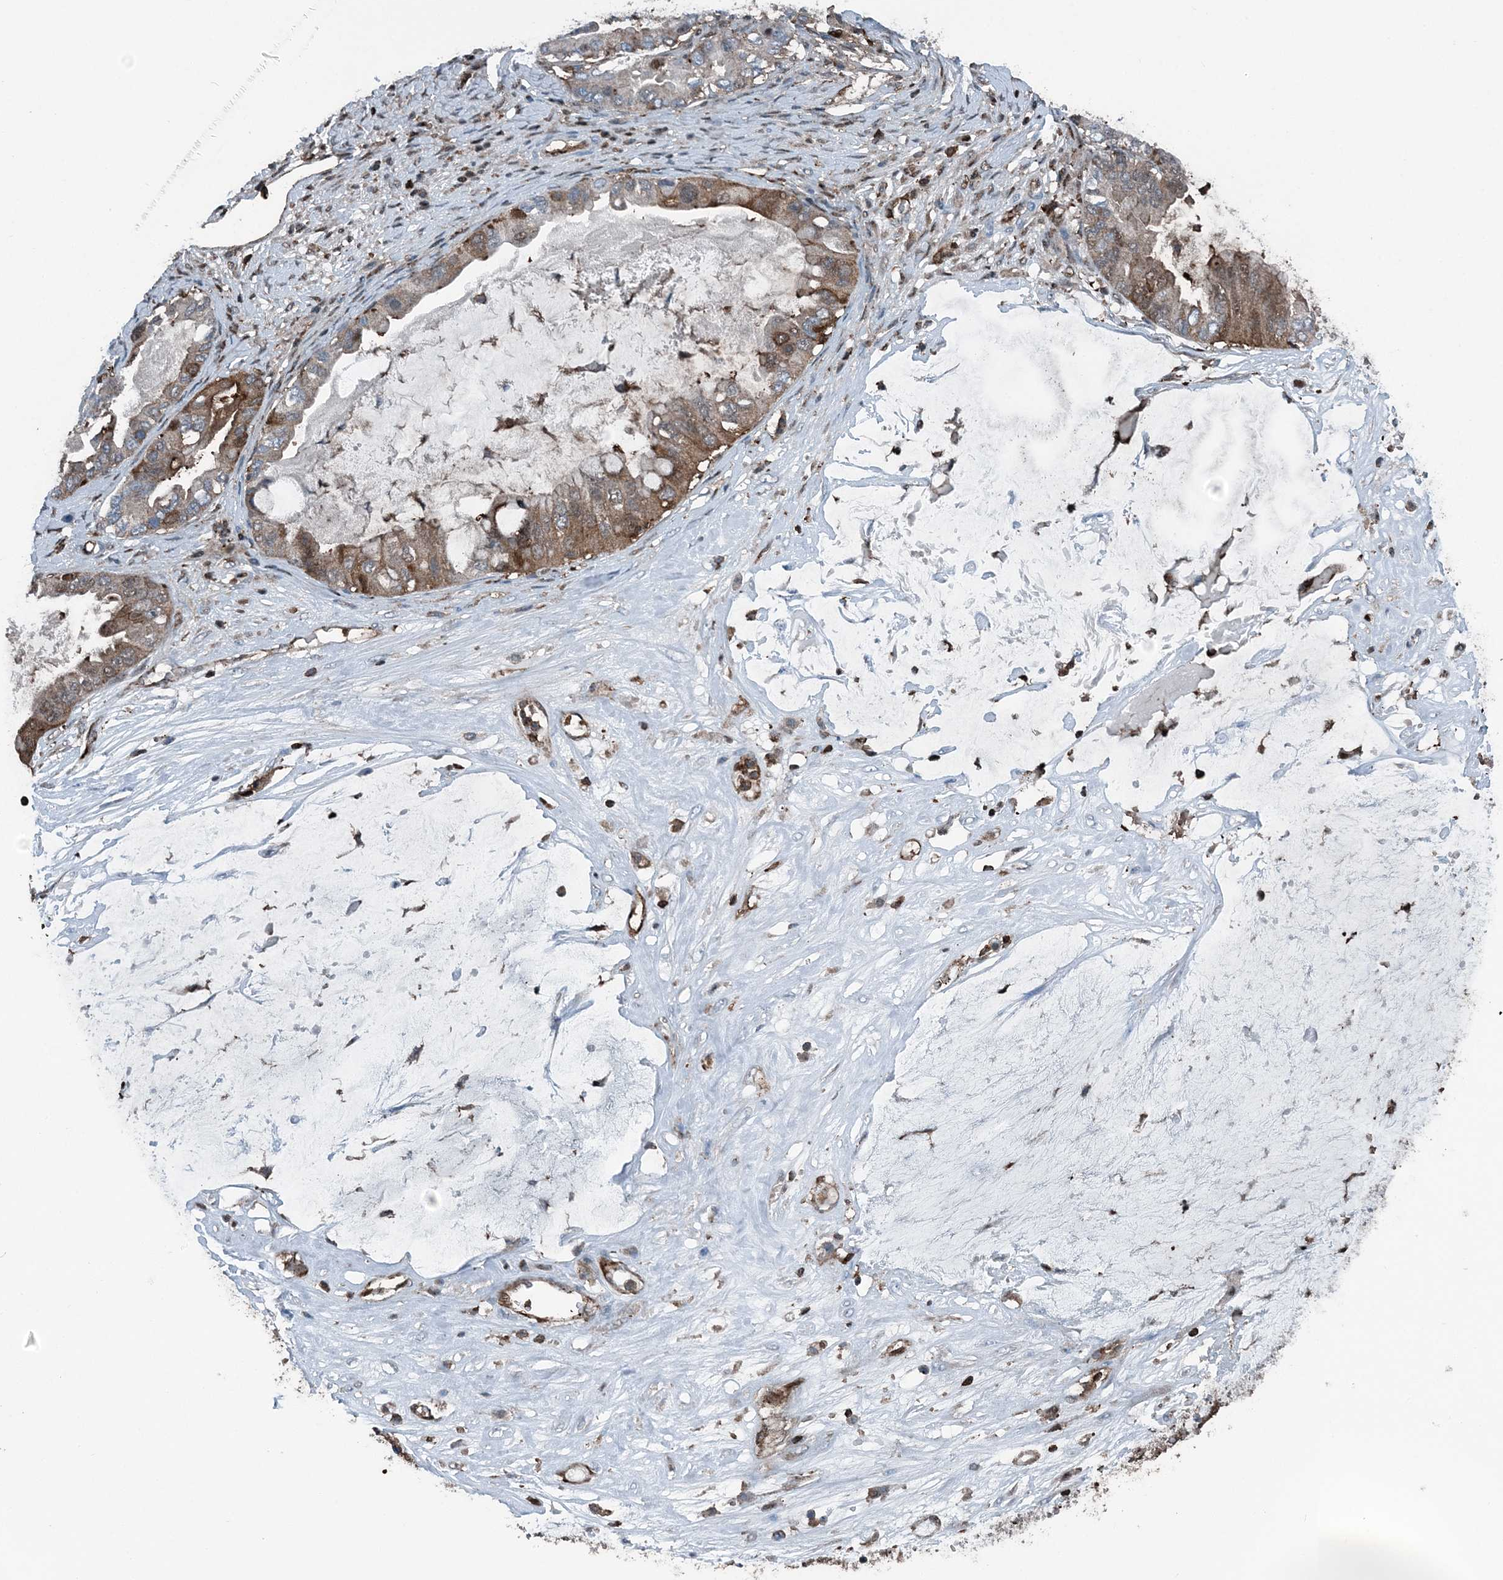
{"staining": {"intensity": "moderate", "quantity": ">75%", "location": "cytoplasmic/membranous,nuclear"}, "tissue": "ovarian cancer", "cell_type": "Tumor cells", "image_type": "cancer", "snomed": [{"axis": "morphology", "description": "Cystadenocarcinoma, mucinous, NOS"}, {"axis": "topography", "description": "Ovary"}], "caption": "The image demonstrates staining of mucinous cystadenocarcinoma (ovarian), revealing moderate cytoplasmic/membranous and nuclear protein staining (brown color) within tumor cells.", "gene": "CFL1", "patient": {"sex": "female", "age": 80}}